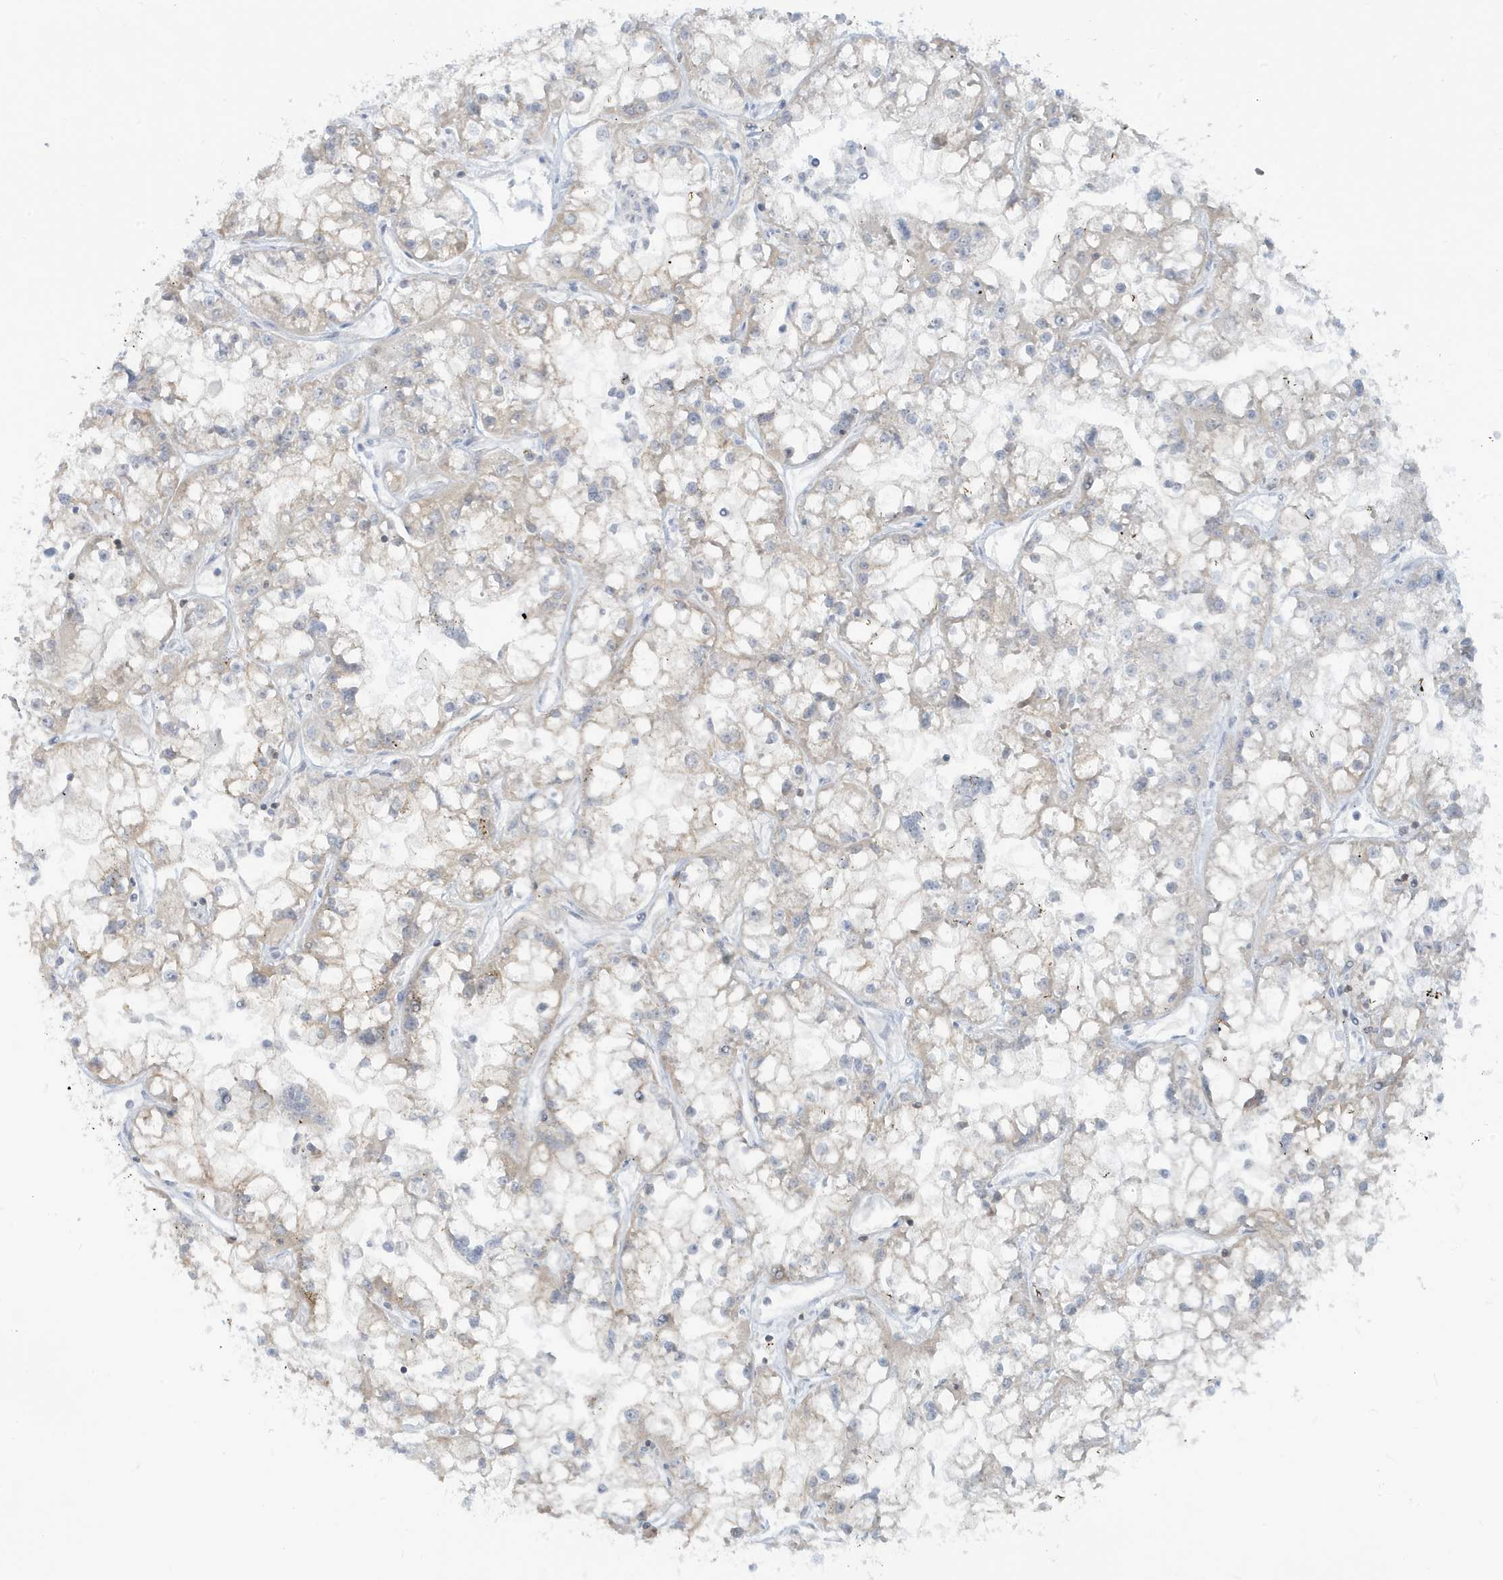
{"staining": {"intensity": "weak", "quantity": "<25%", "location": "cytoplasmic/membranous"}, "tissue": "renal cancer", "cell_type": "Tumor cells", "image_type": "cancer", "snomed": [{"axis": "morphology", "description": "Adenocarcinoma, NOS"}, {"axis": "topography", "description": "Kidney"}], "caption": "Renal adenocarcinoma was stained to show a protein in brown. There is no significant positivity in tumor cells. (DAB immunohistochemistry with hematoxylin counter stain).", "gene": "OGA", "patient": {"sex": "female", "age": 52}}